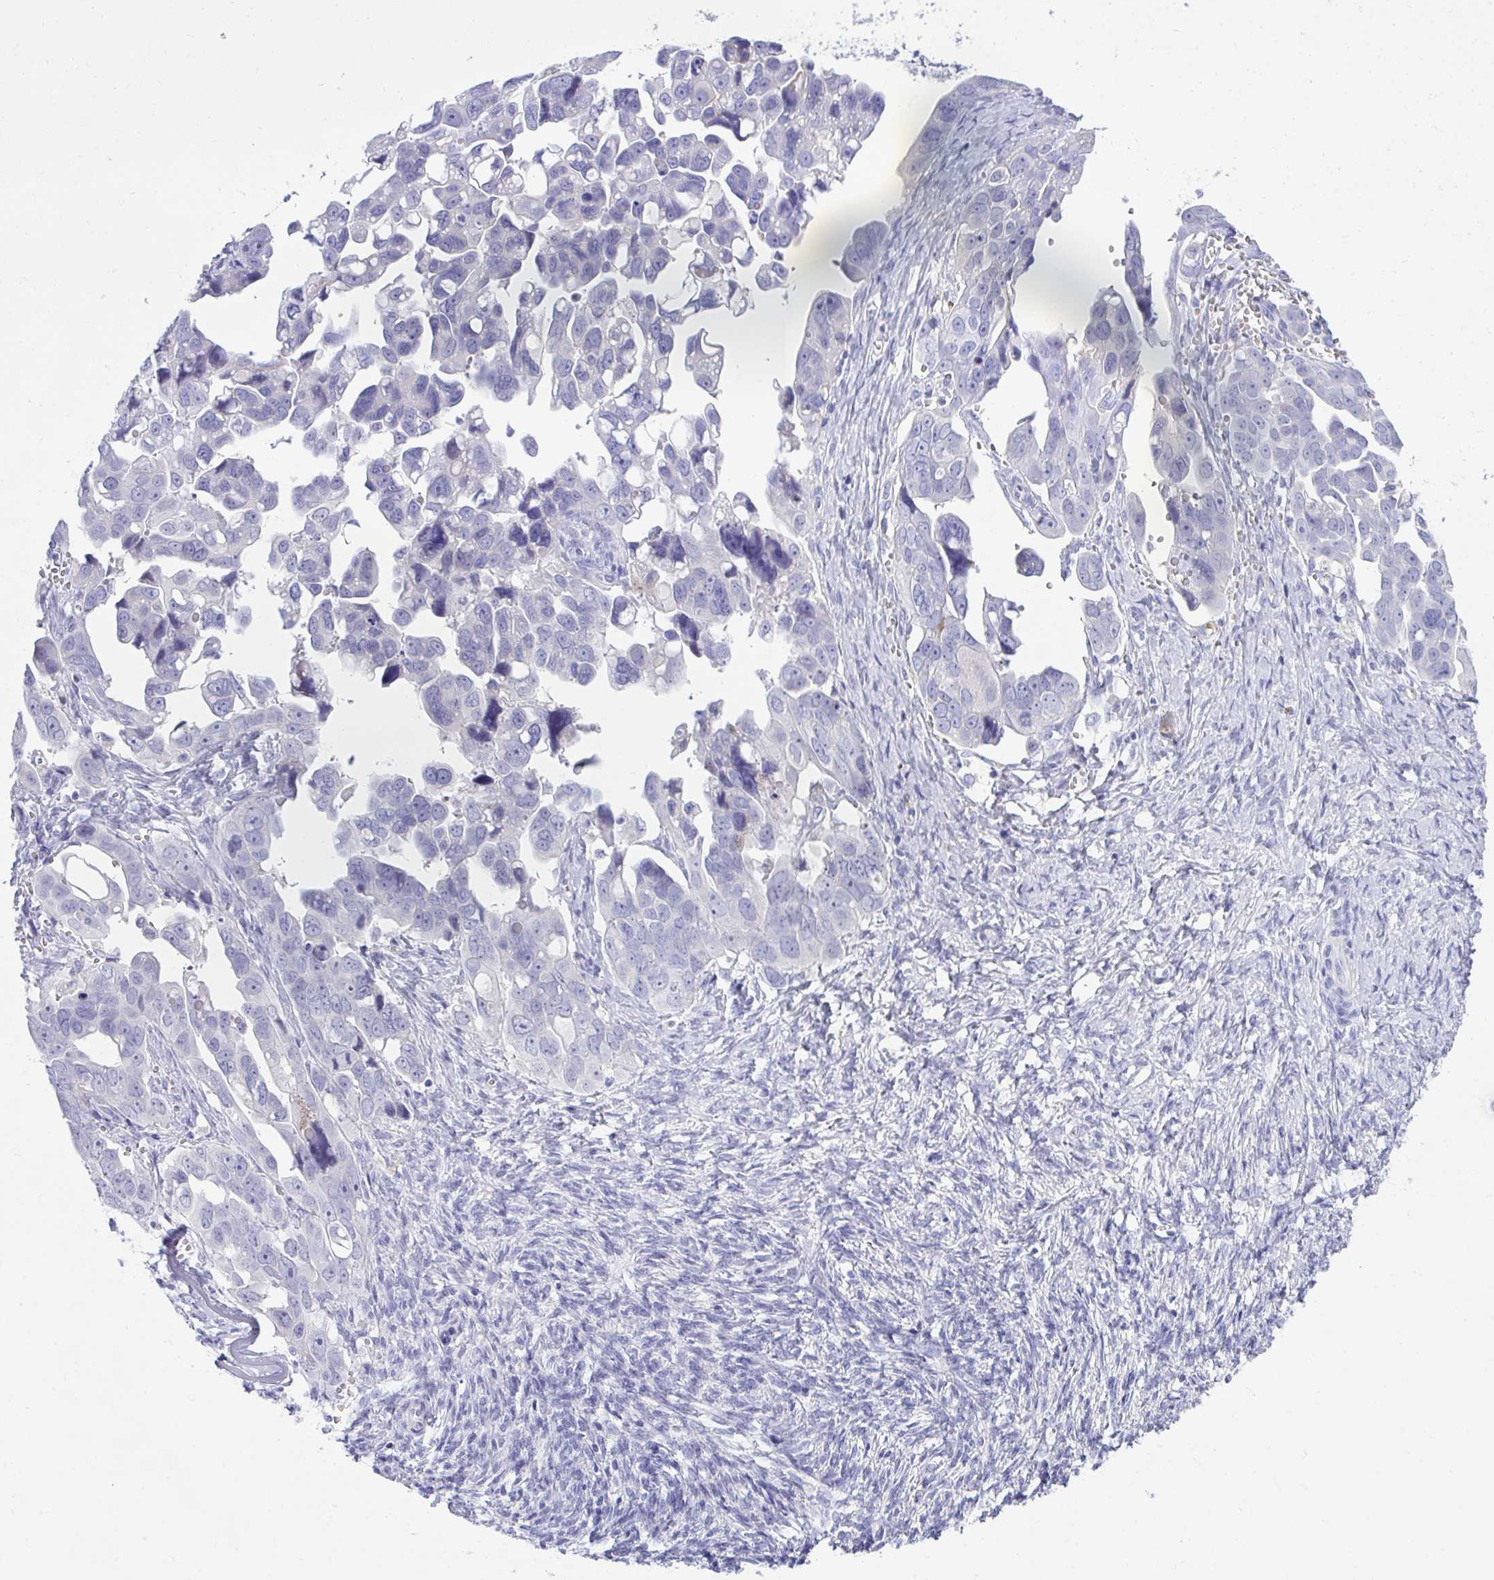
{"staining": {"intensity": "negative", "quantity": "none", "location": "none"}, "tissue": "ovarian cancer", "cell_type": "Tumor cells", "image_type": "cancer", "snomed": [{"axis": "morphology", "description": "Cystadenocarcinoma, serous, NOS"}, {"axis": "topography", "description": "Ovary"}], "caption": "The IHC photomicrograph has no significant expression in tumor cells of ovarian serous cystadenocarcinoma tissue.", "gene": "PLEKHH1", "patient": {"sex": "female", "age": 59}}